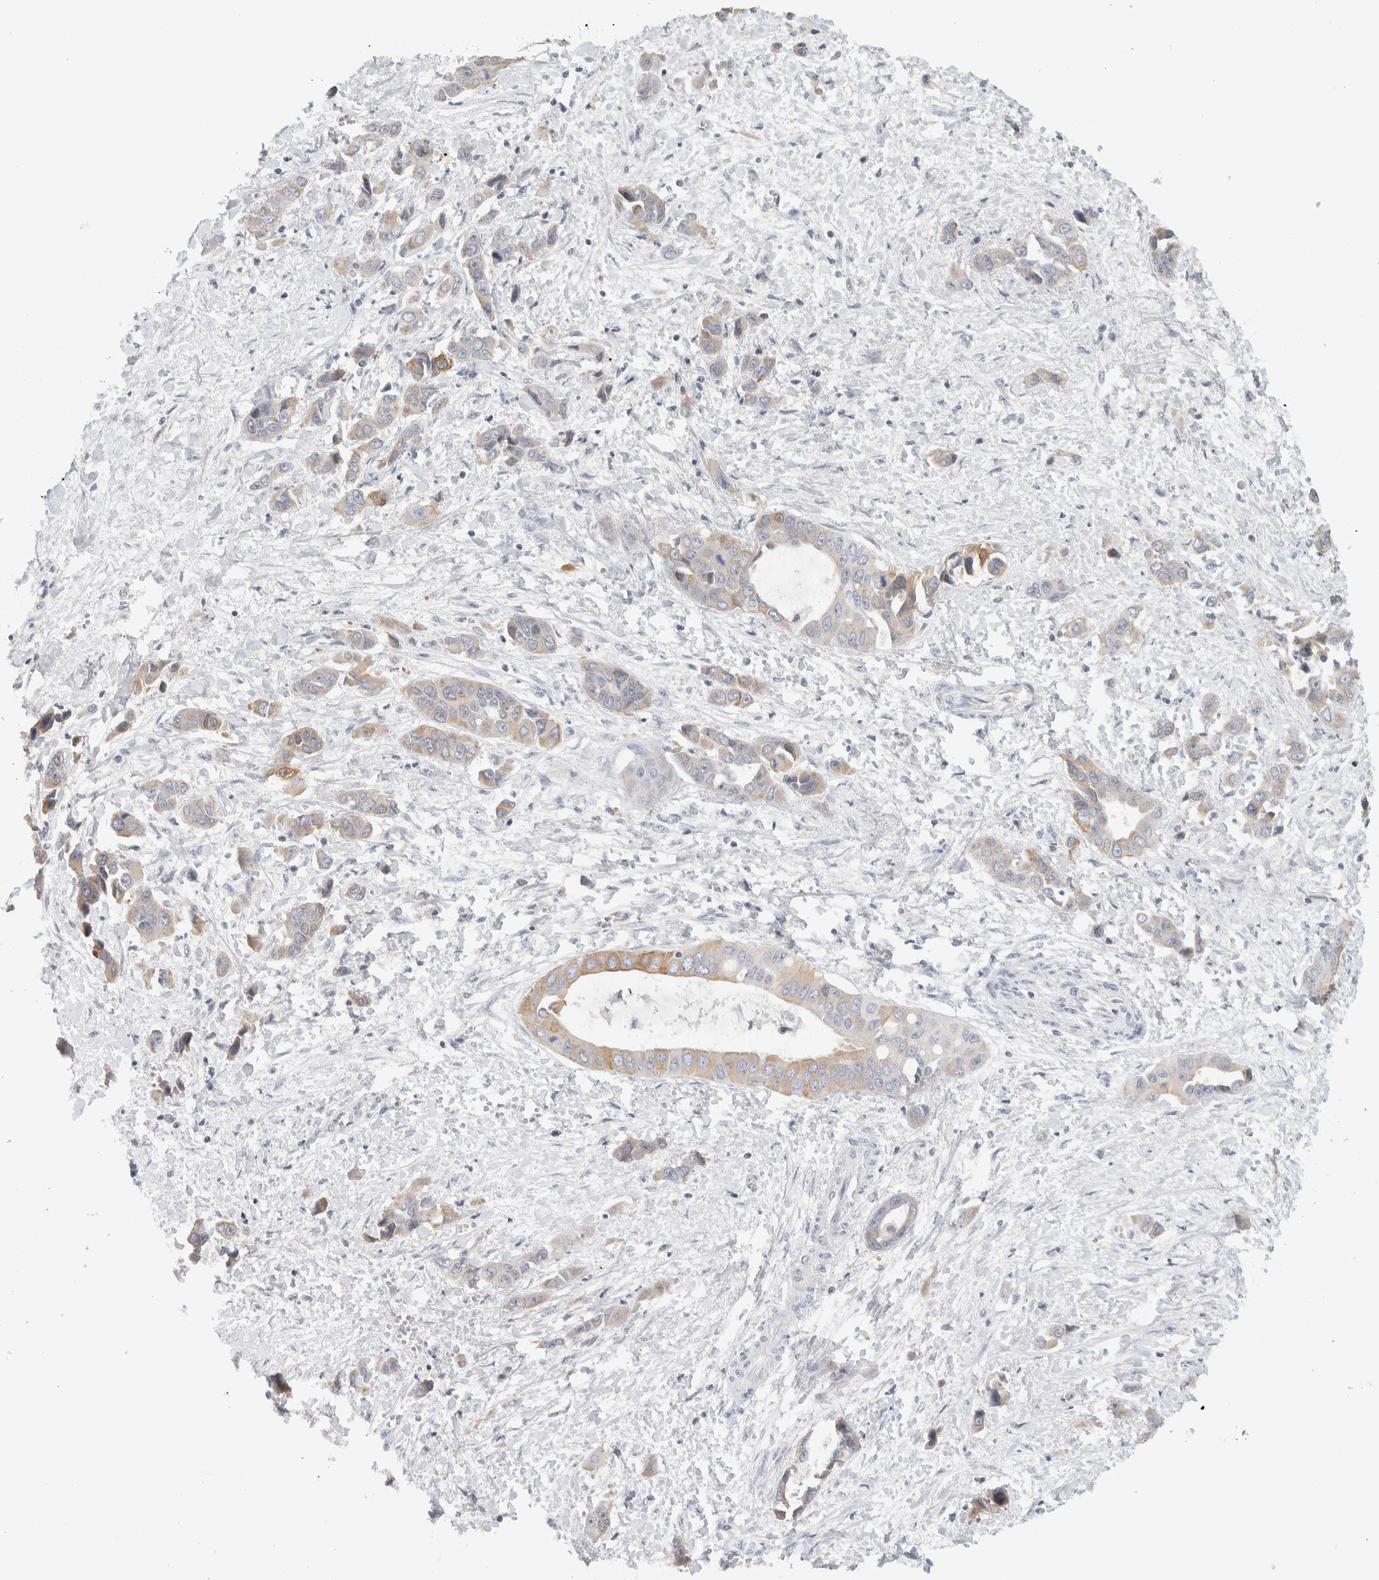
{"staining": {"intensity": "moderate", "quantity": "<25%", "location": "cytoplasmic/membranous"}, "tissue": "liver cancer", "cell_type": "Tumor cells", "image_type": "cancer", "snomed": [{"axis": "morphology", "description": "Cholangiocarcinoma"}, {"axis": "topography", "description": "Liver"}], "caption": "Immunohistochemistry (IHC) histopathology image of cholangiocarcinoma (liver) stained for a protein (brown), which demonstrates low levels of moderate cytoplasmic/membranous positivity in approximately <25% of tumor cells.", "gene": "STK31", "patient": {"sex": "female", "age": 52}}